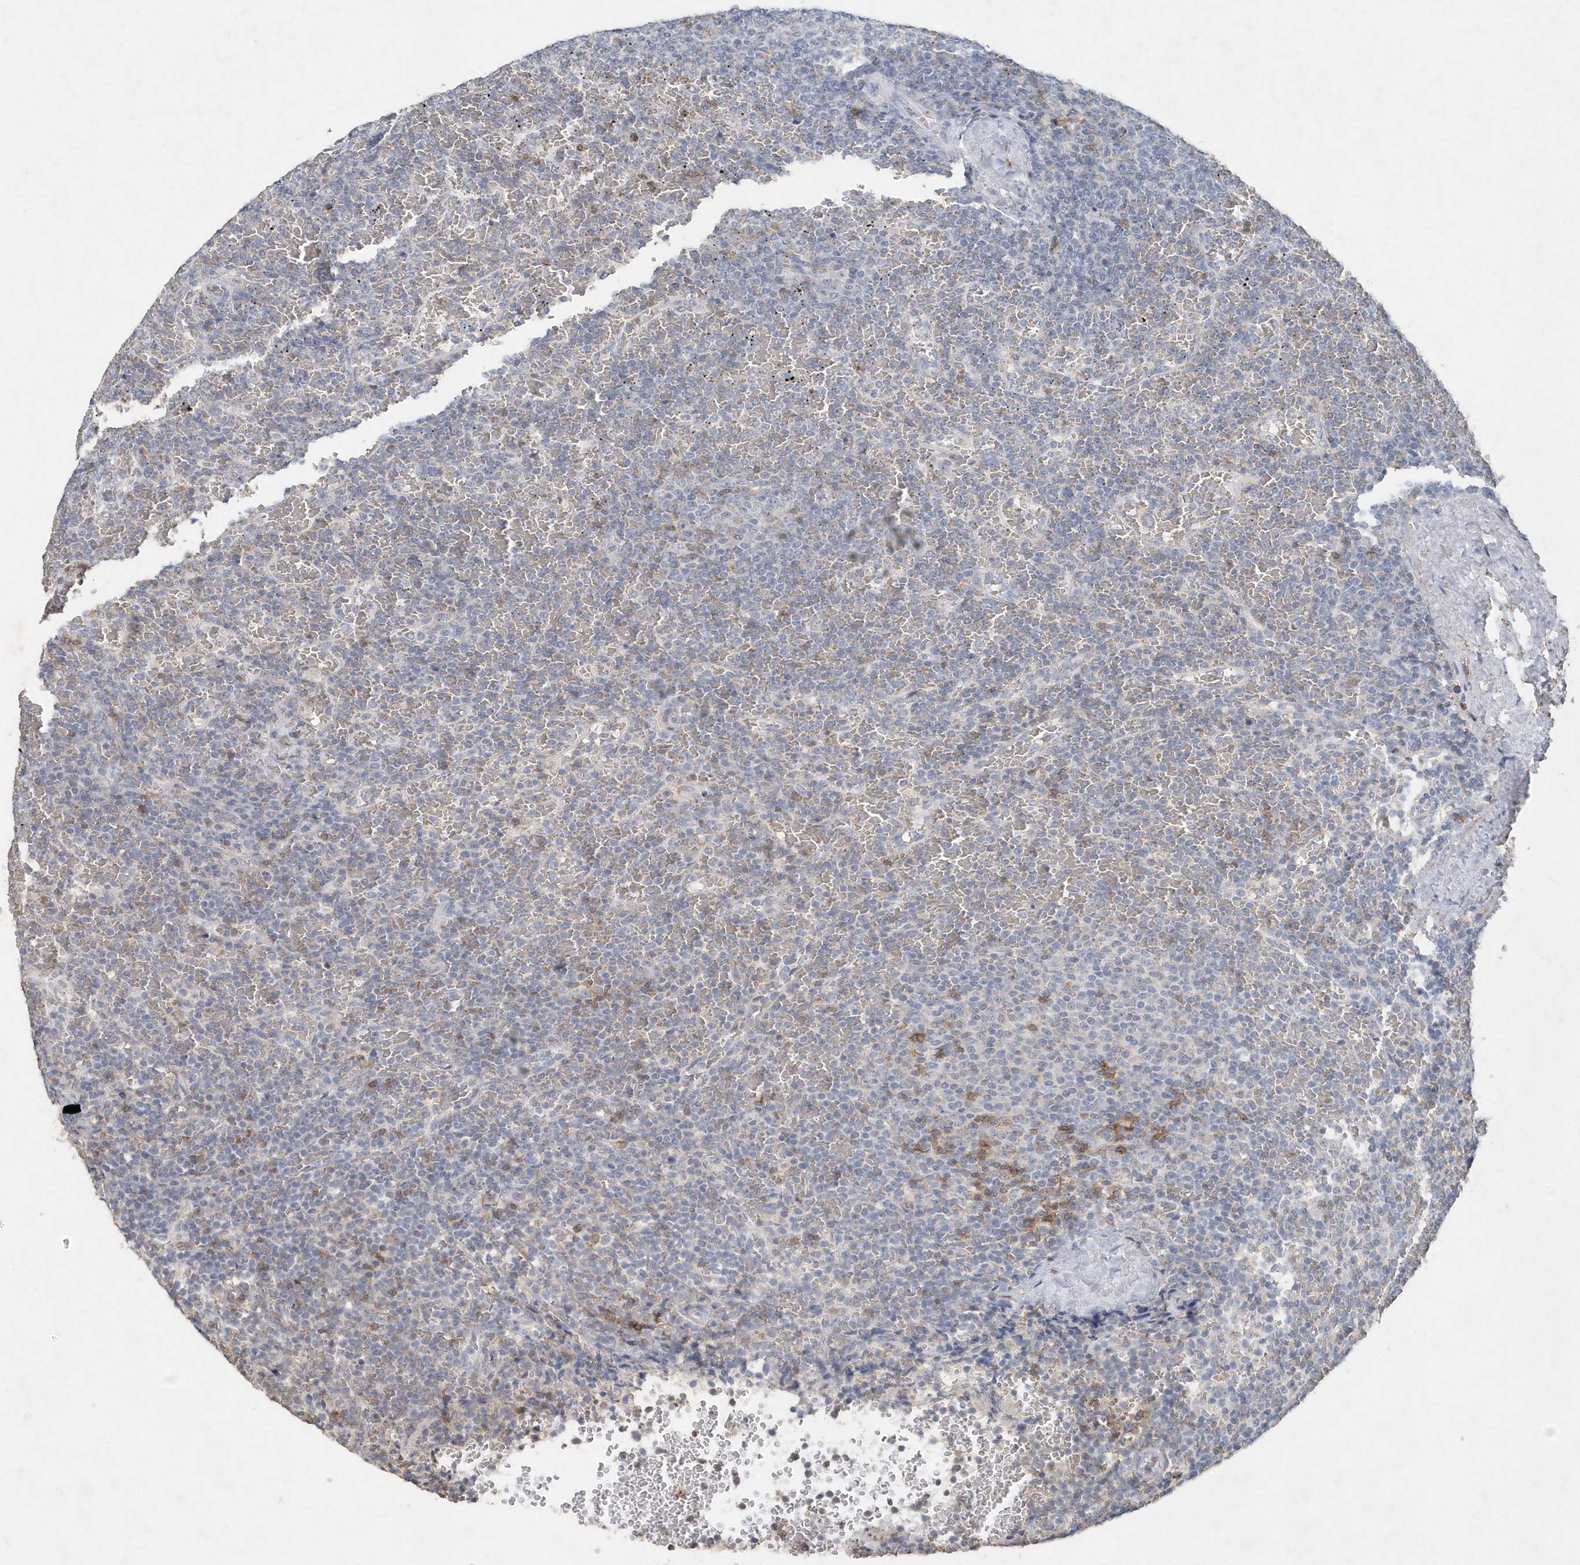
{"staining": {"intensity": "negative", "quantity": "none", "location": "none"}, "tissue": "lymphoma", "cell_type": "Tumor cells", "image_type": "cancer", "snomed": [{"axis": "morphology", "description": "Malignant lymphoma, non-Hodgkin's type, Low grade"}, {"axis": "topography", "description": "Spleen"}], "caption": "Image shows no protein positivity in tumor cells of lymphoma tissue.", "gene": "PDCD1", "patient": {"sex": "female", "age": 77}}